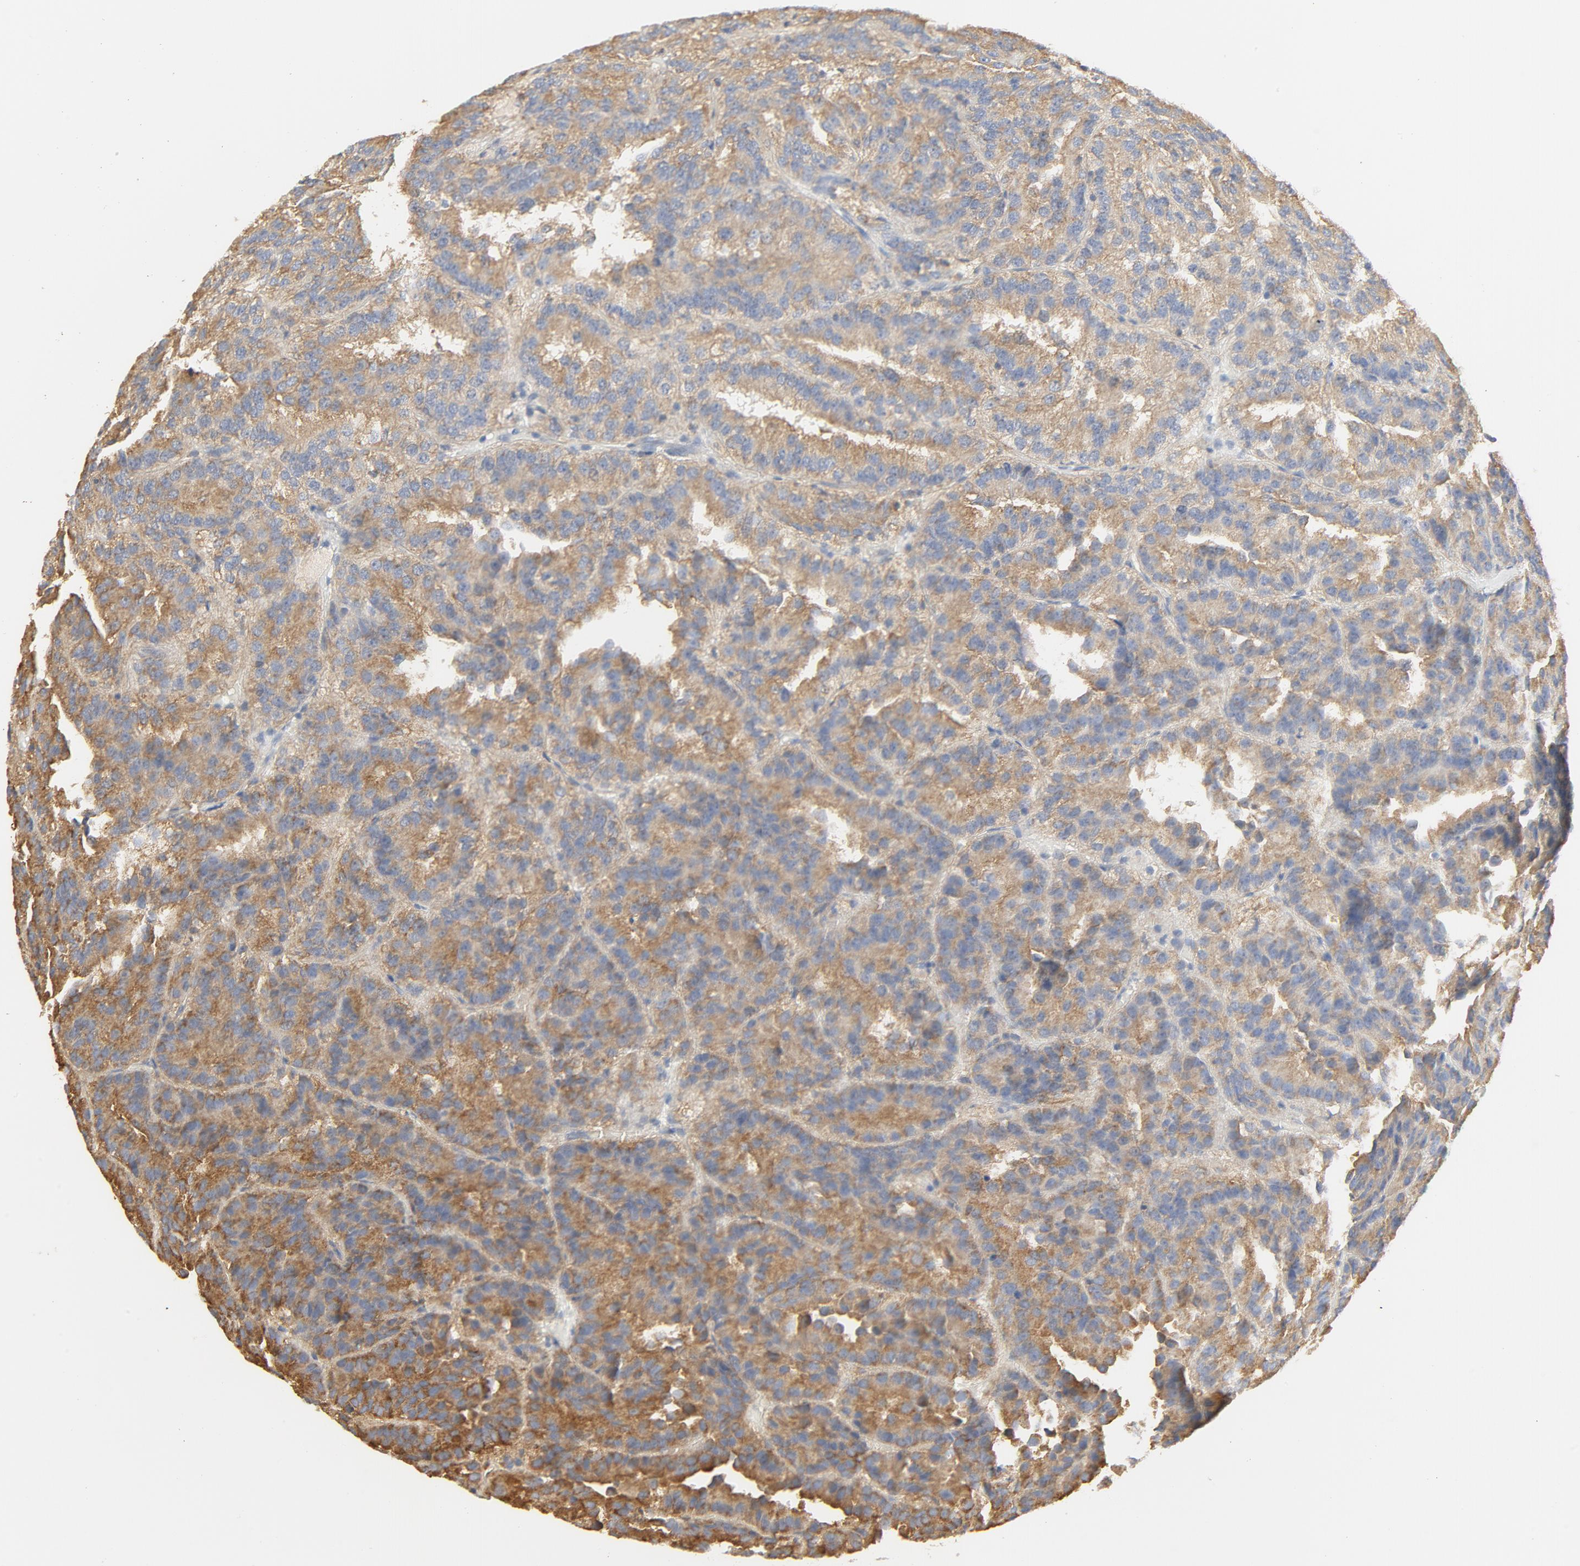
{"staining": {"intensity": "moderate", "quantity": ">75%", "location": "cytoplasmic/membranous"}, "tissue": "renal cancer", "cell_type": "Tumor cells", "image_type": "cancer", "snomed": [{"axis": "morphology", "description": "Adenocarcinoma, NOS"}, {"axis": "topography", "description": "Kidney"}], "caption": "The histopathology image reveals immunohistochemical staining of adenocarcinoma (renal). There is moderate cytoplasmic/membranous staining is appreciated in about >75% of tumor cells.", "gene": "RPS6", "patient": {"sex": "male", "age": 46}}